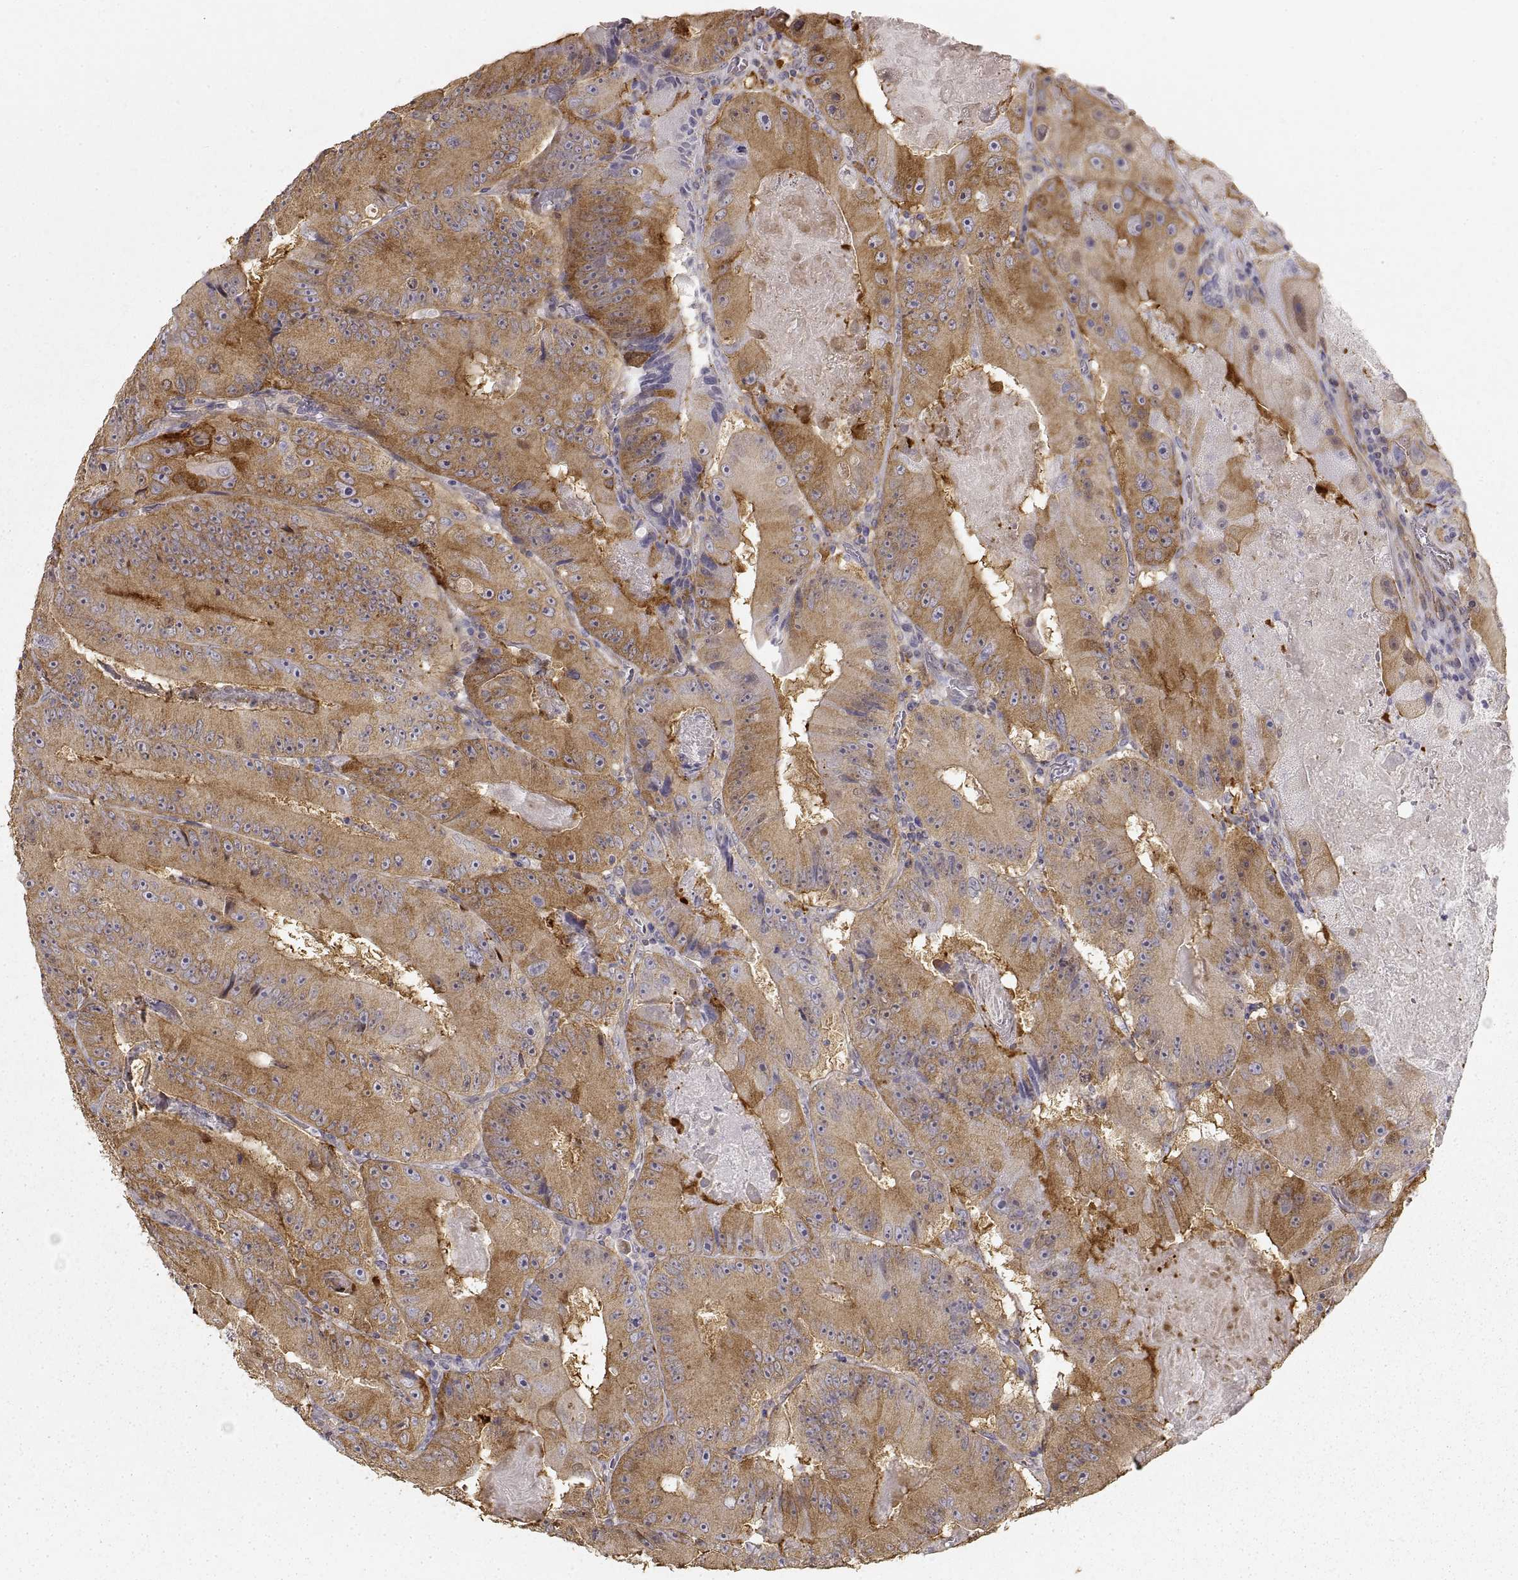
{"staining": {"intensity": "moderate", "quantity": "25%-75%", "location": "cytoplasmic/membranous"}, "tissue": "colorectal cancer", "cell_type": "Tumor cells", "image_type": "cancer", "snomed": [{"axis": "morphology", "description": "Adenocarcinoma, NOS"}, {"axis": "topography", "description": "Colon"}], "caption": "A brown stain shows moderate cytoplasmic/membranous staining of a protein in adenocarcinoma (colorectal) tumor cells.", "gene": "HSP90AB1", "patient": {"sex": "female", "age": 86}}